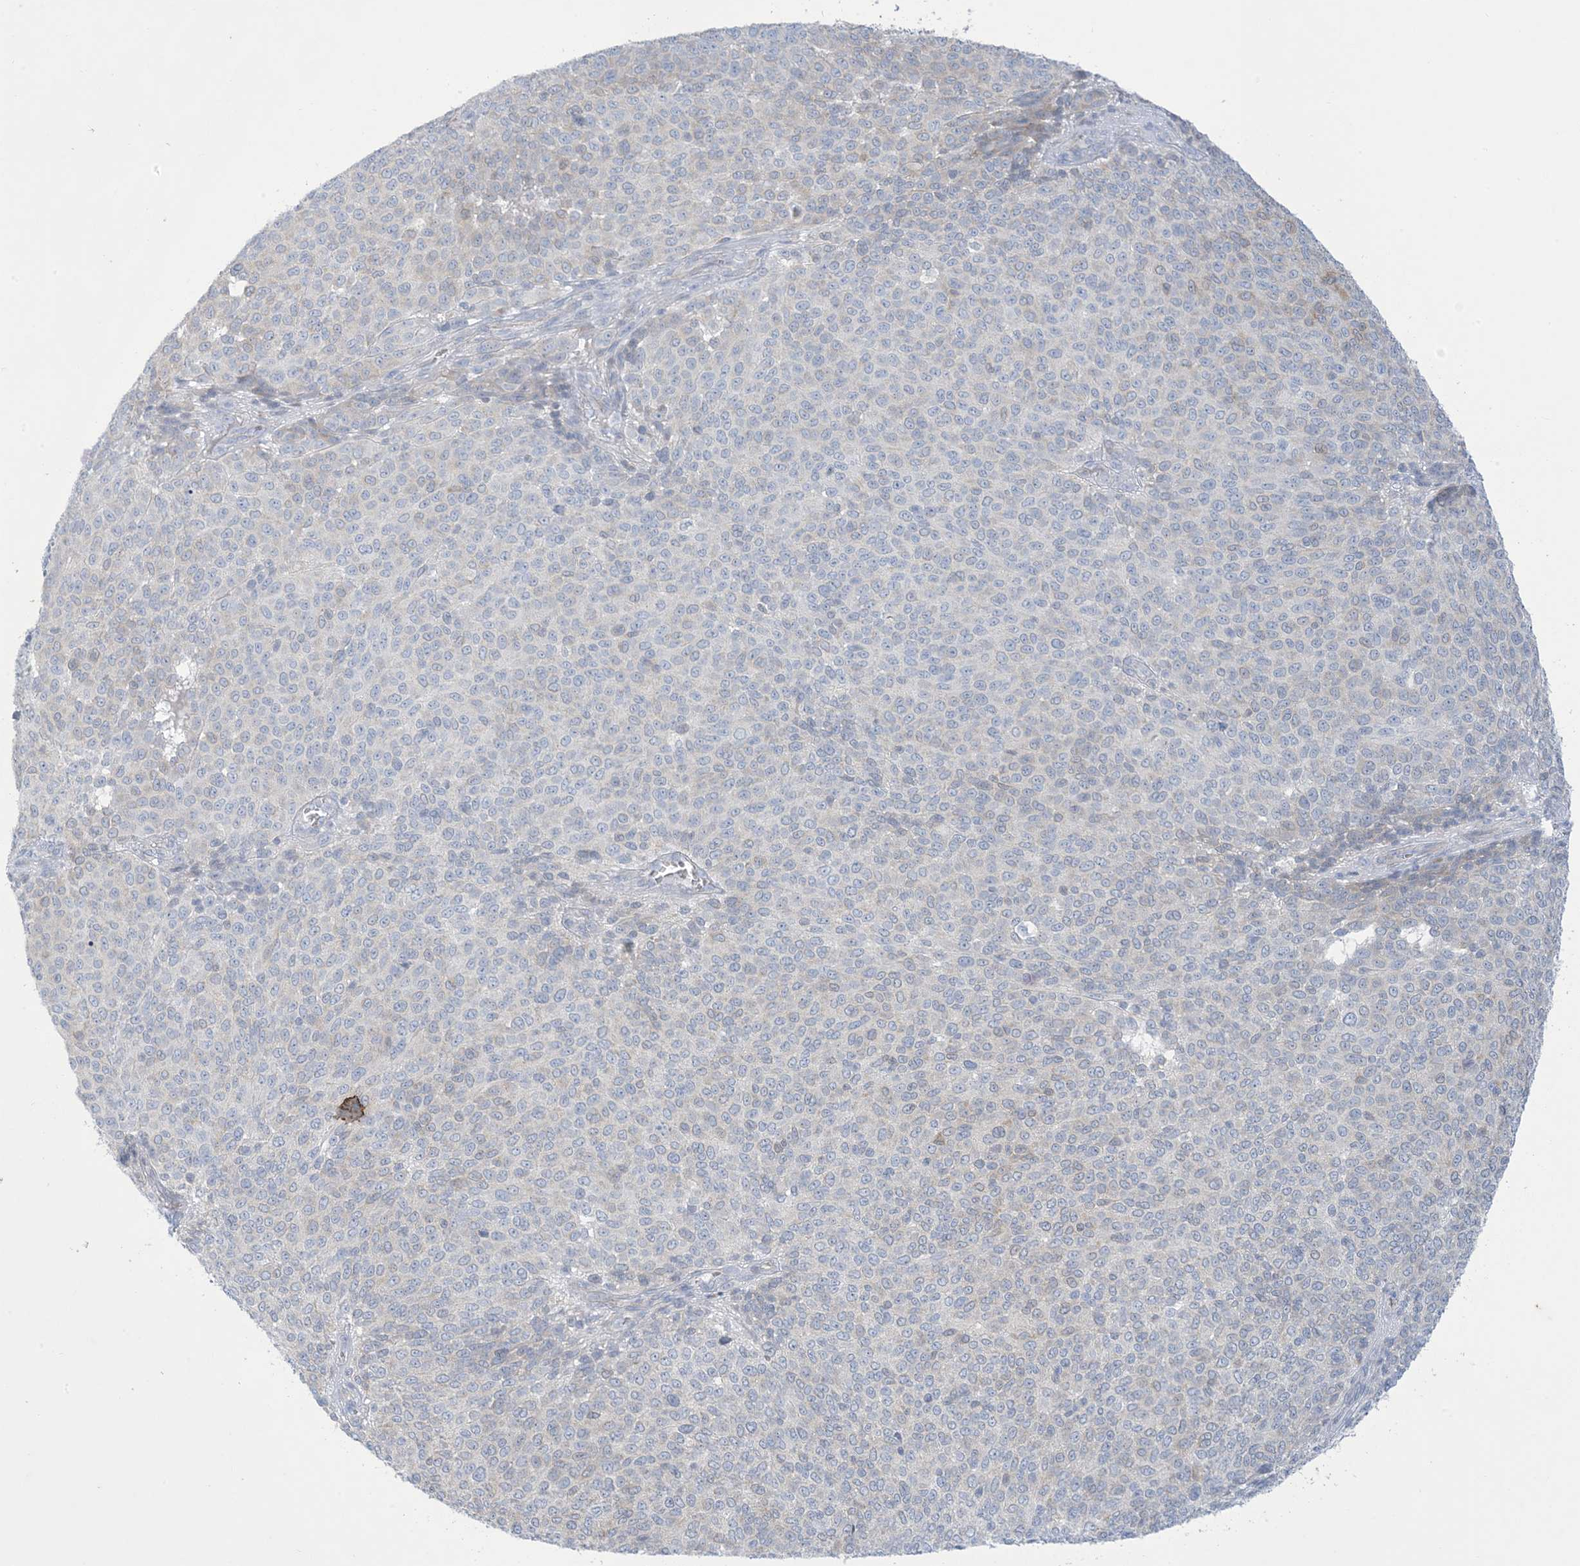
{"staining": {"intensity": "negative", "quantity": "none", "location": "none"}, "tissue": "melanoma", "cell_type": "Tumor cells", "image_type": "cancer", "snomed": [{"axis": "morphology", "description": "Malignant melanoma, NOS"}, {"axis": "topography", "description": "Skin"}], "caption": "IHC of human malignant melanoma shows no expression in tumor cells.", "gene": "XIRP2", "patient": {"sex": "male", "age": 49}}